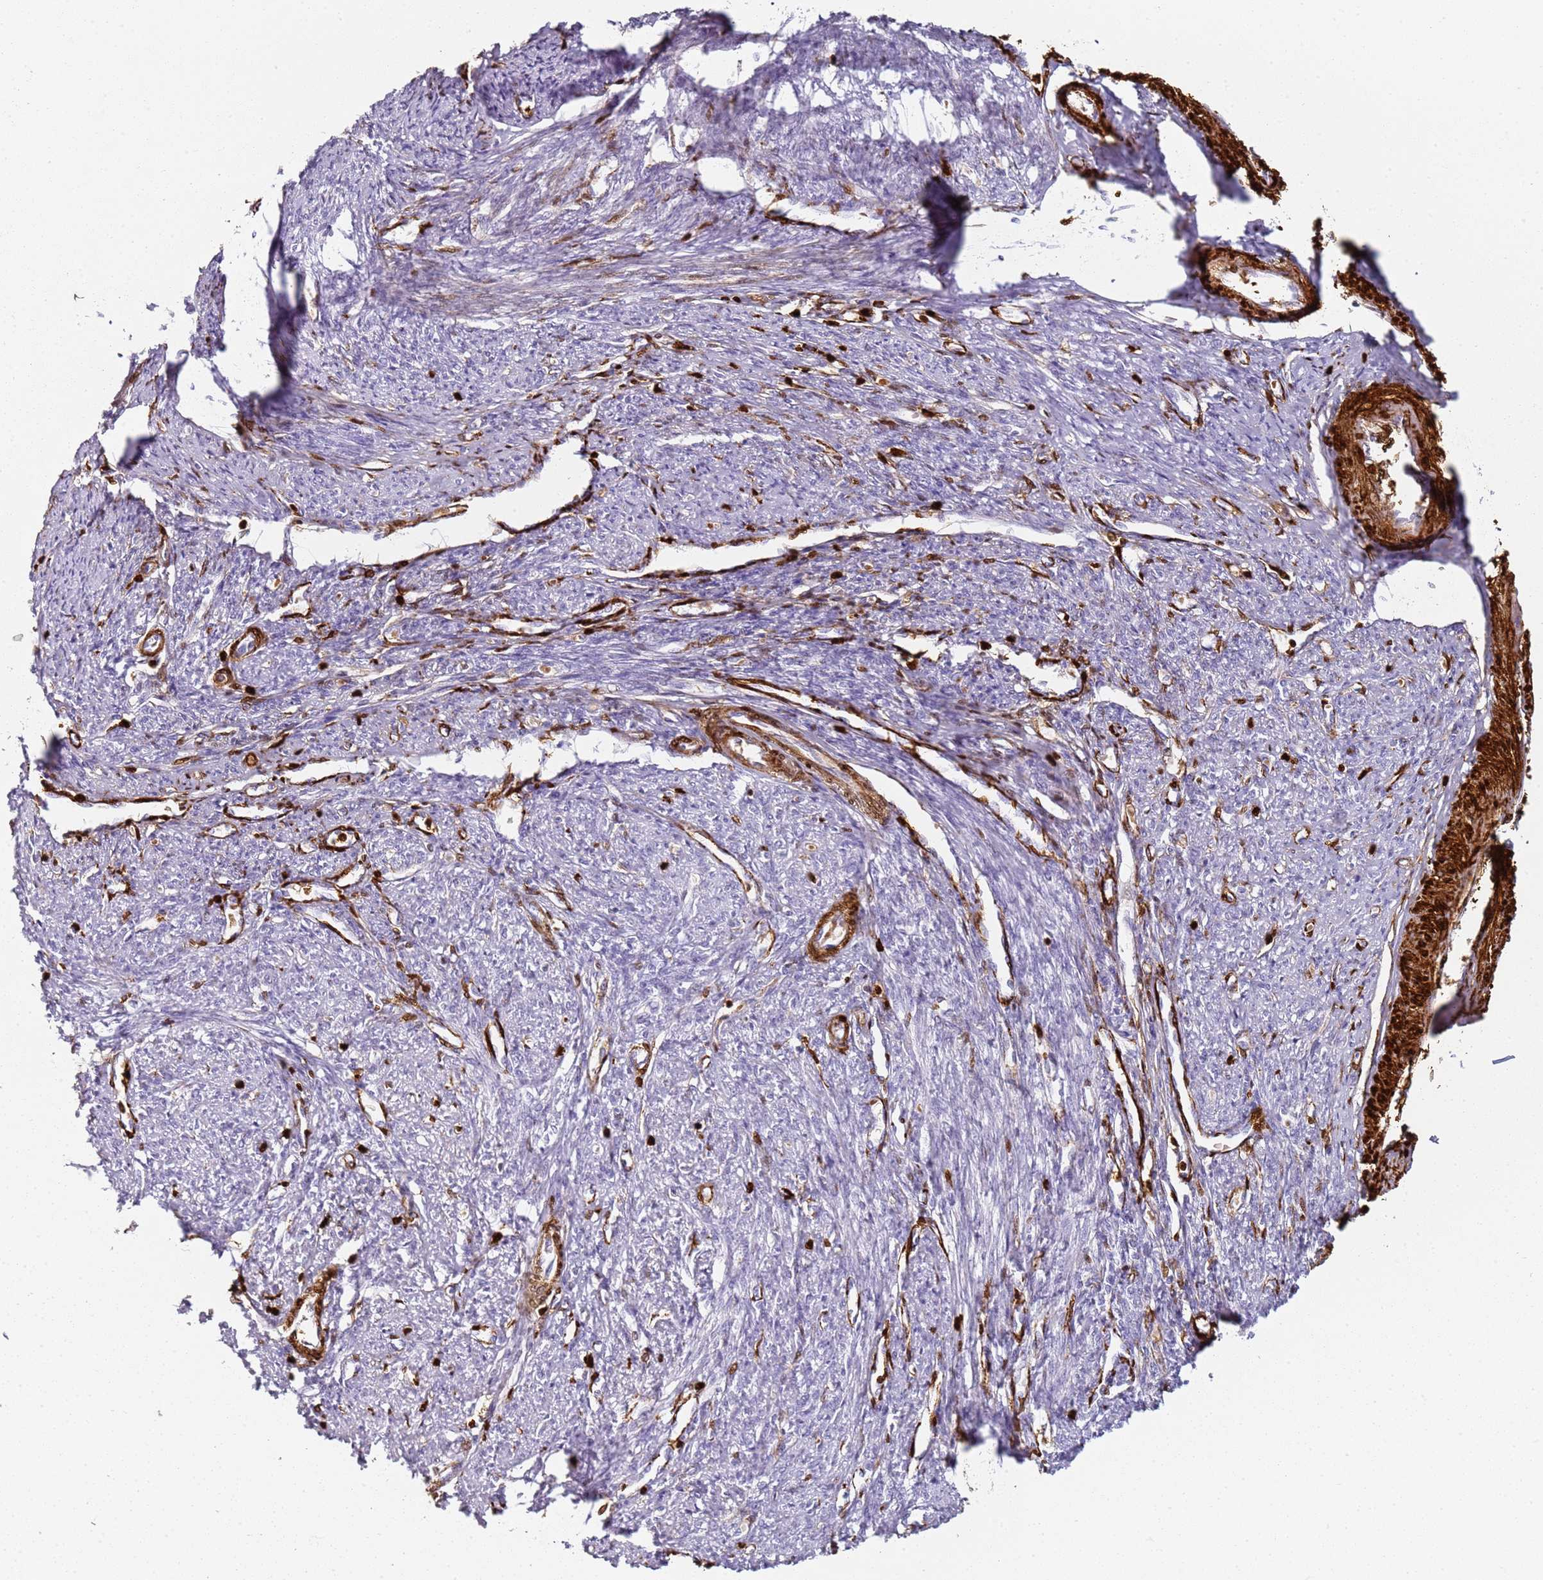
{"staining": {"intensity": "negative", "quantity": "none", "location": "none"}, "tissue": "smooth muscle", "cell_type": "Smooth muscle cells", "image_type": "normal", "snomed": [{"axis": "morphology", "description": "Normal tissue, NOS"}, {"axis": "topography", "description": "Smooth muscle"}, {"axis": "topography", "description": "Uterus"}], "caption": "The immunohistochemistry (IHC) histopathology image has no significant positivity in smooth muscle cells of smooth muscle.", "gene": "S100A4", "patient": {"sex": "female", "age": 59}}